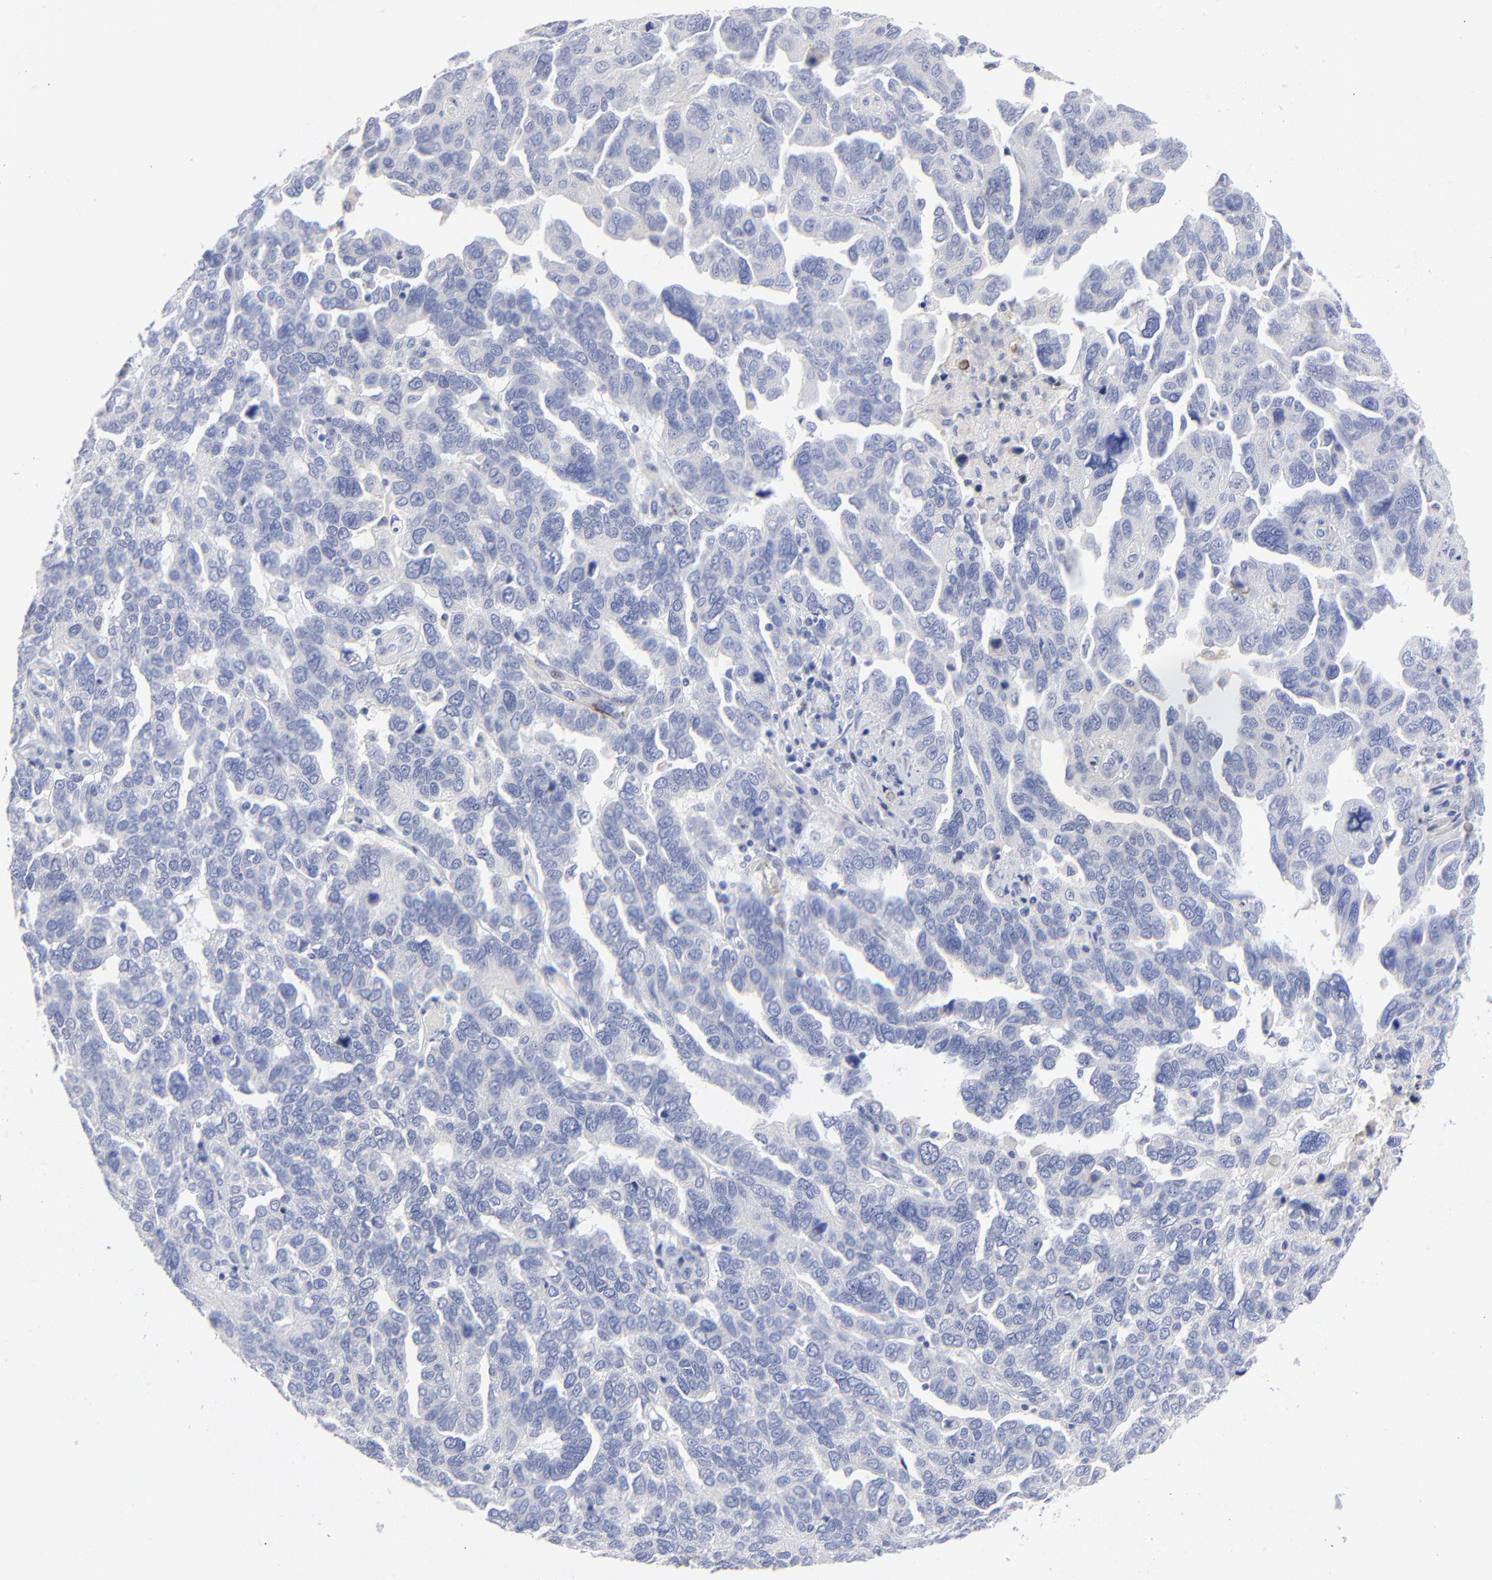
{"staining": {"intensity": "negative", "quantity": "none", "location": "none"}, "tissue": "ovarian cancer", "cell_type": "Tumor cells", "image_type": "cancer", "snomed": [{"axis": "morphology", "description": "Cystadenocarcinoma, serous, NOS"}, {"axis": "topography", "description": "Ovary"}], "caption": "Tumor cells show no significant positivity in serous cystadenocarcinoma (ovarian). (DAB (3,3'-diaminobenzidine) immunohistochemistry (IHC) with hematoxylin counter stain).", "gene": "FBLN2", "patient": {"sex": "female", "age": 64}}